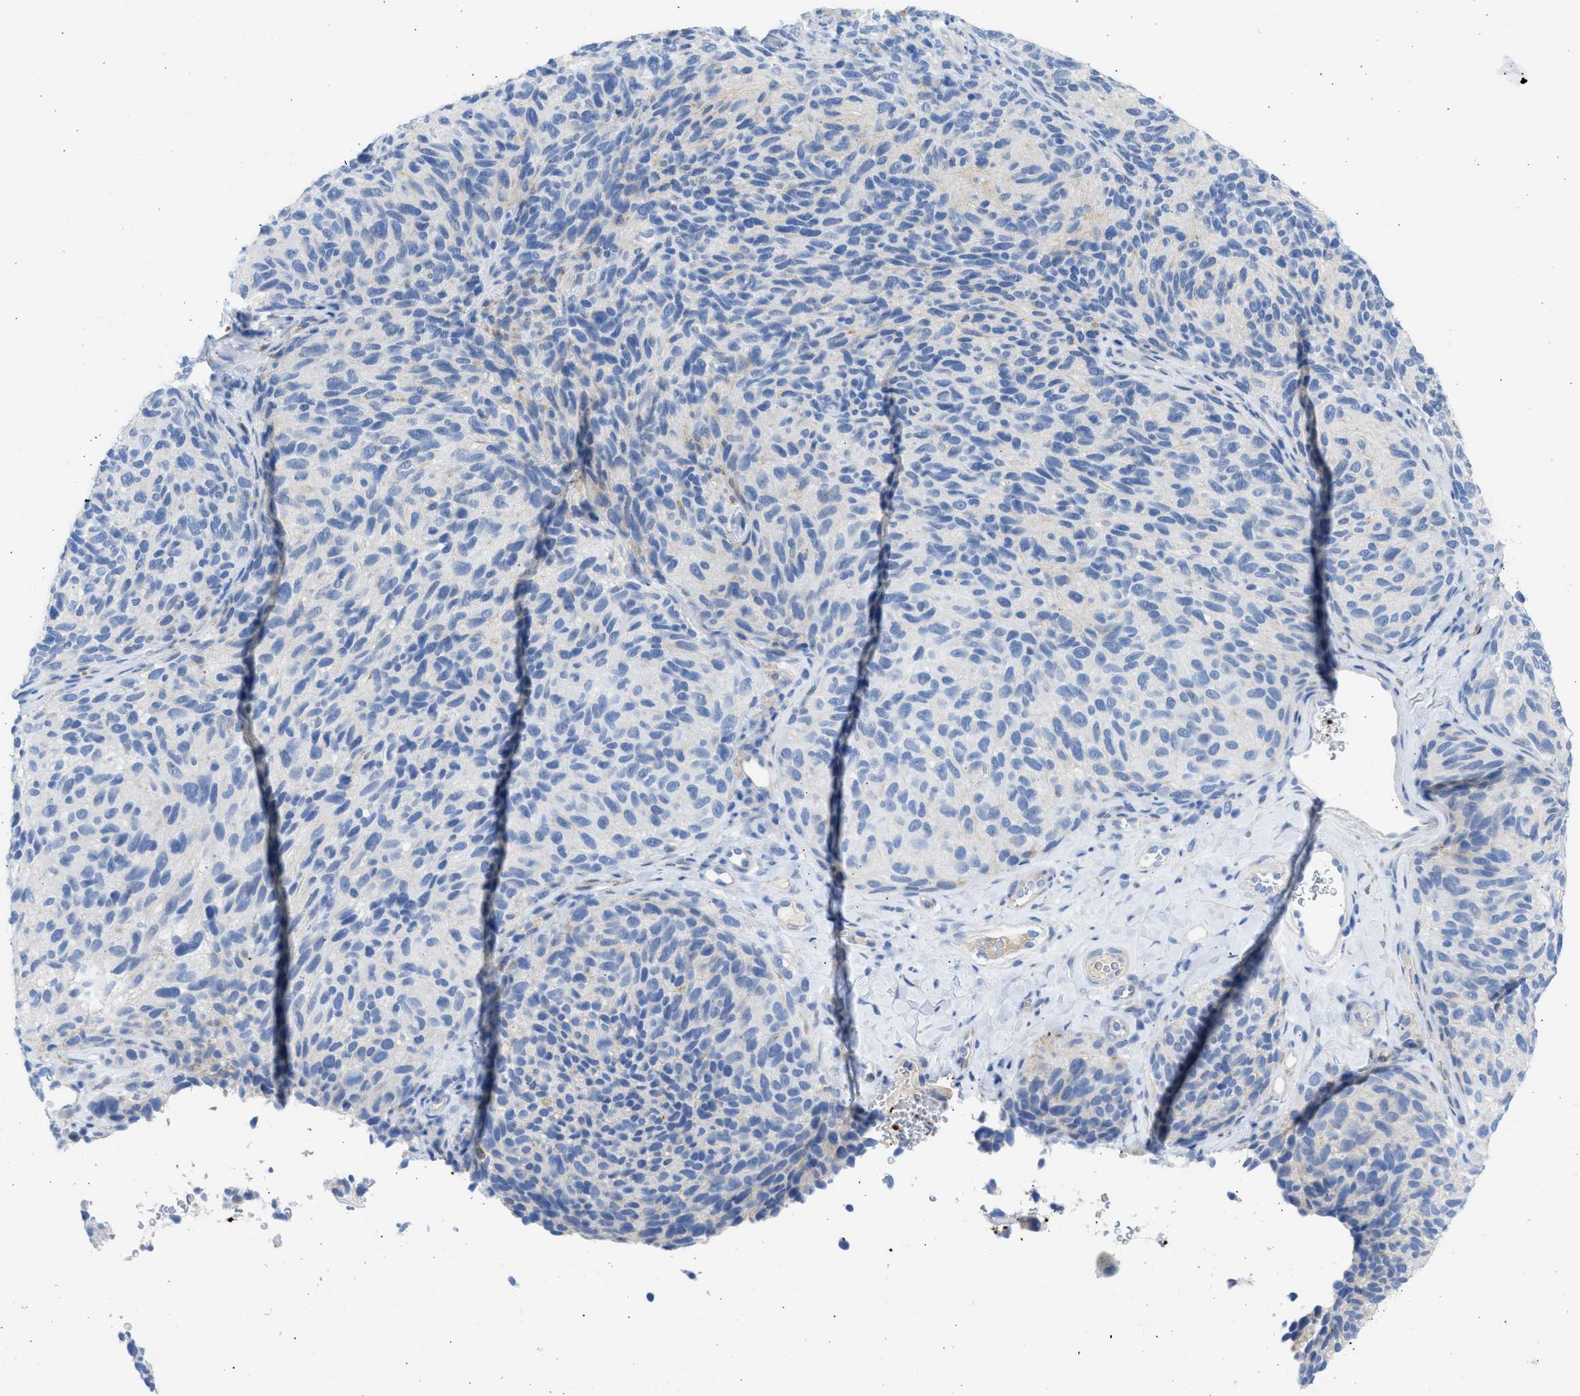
{"staining": {"intensity": "negative", "quantity": "none", "location": "none"}, "tissue": "melanoma", "cell_type": "Tumor cells", "image_type": "cancer", "snomed": [{"axis": "morphology", "description": "Malignant melanoma, NOS"}, {"axis": "topography", "description": "Skin"}], "caption": "There is no significant positivity in tumor cells of malignant melanoma.", "gene": "SPATA3", "patient": {"sex": "female", "age": 73}}